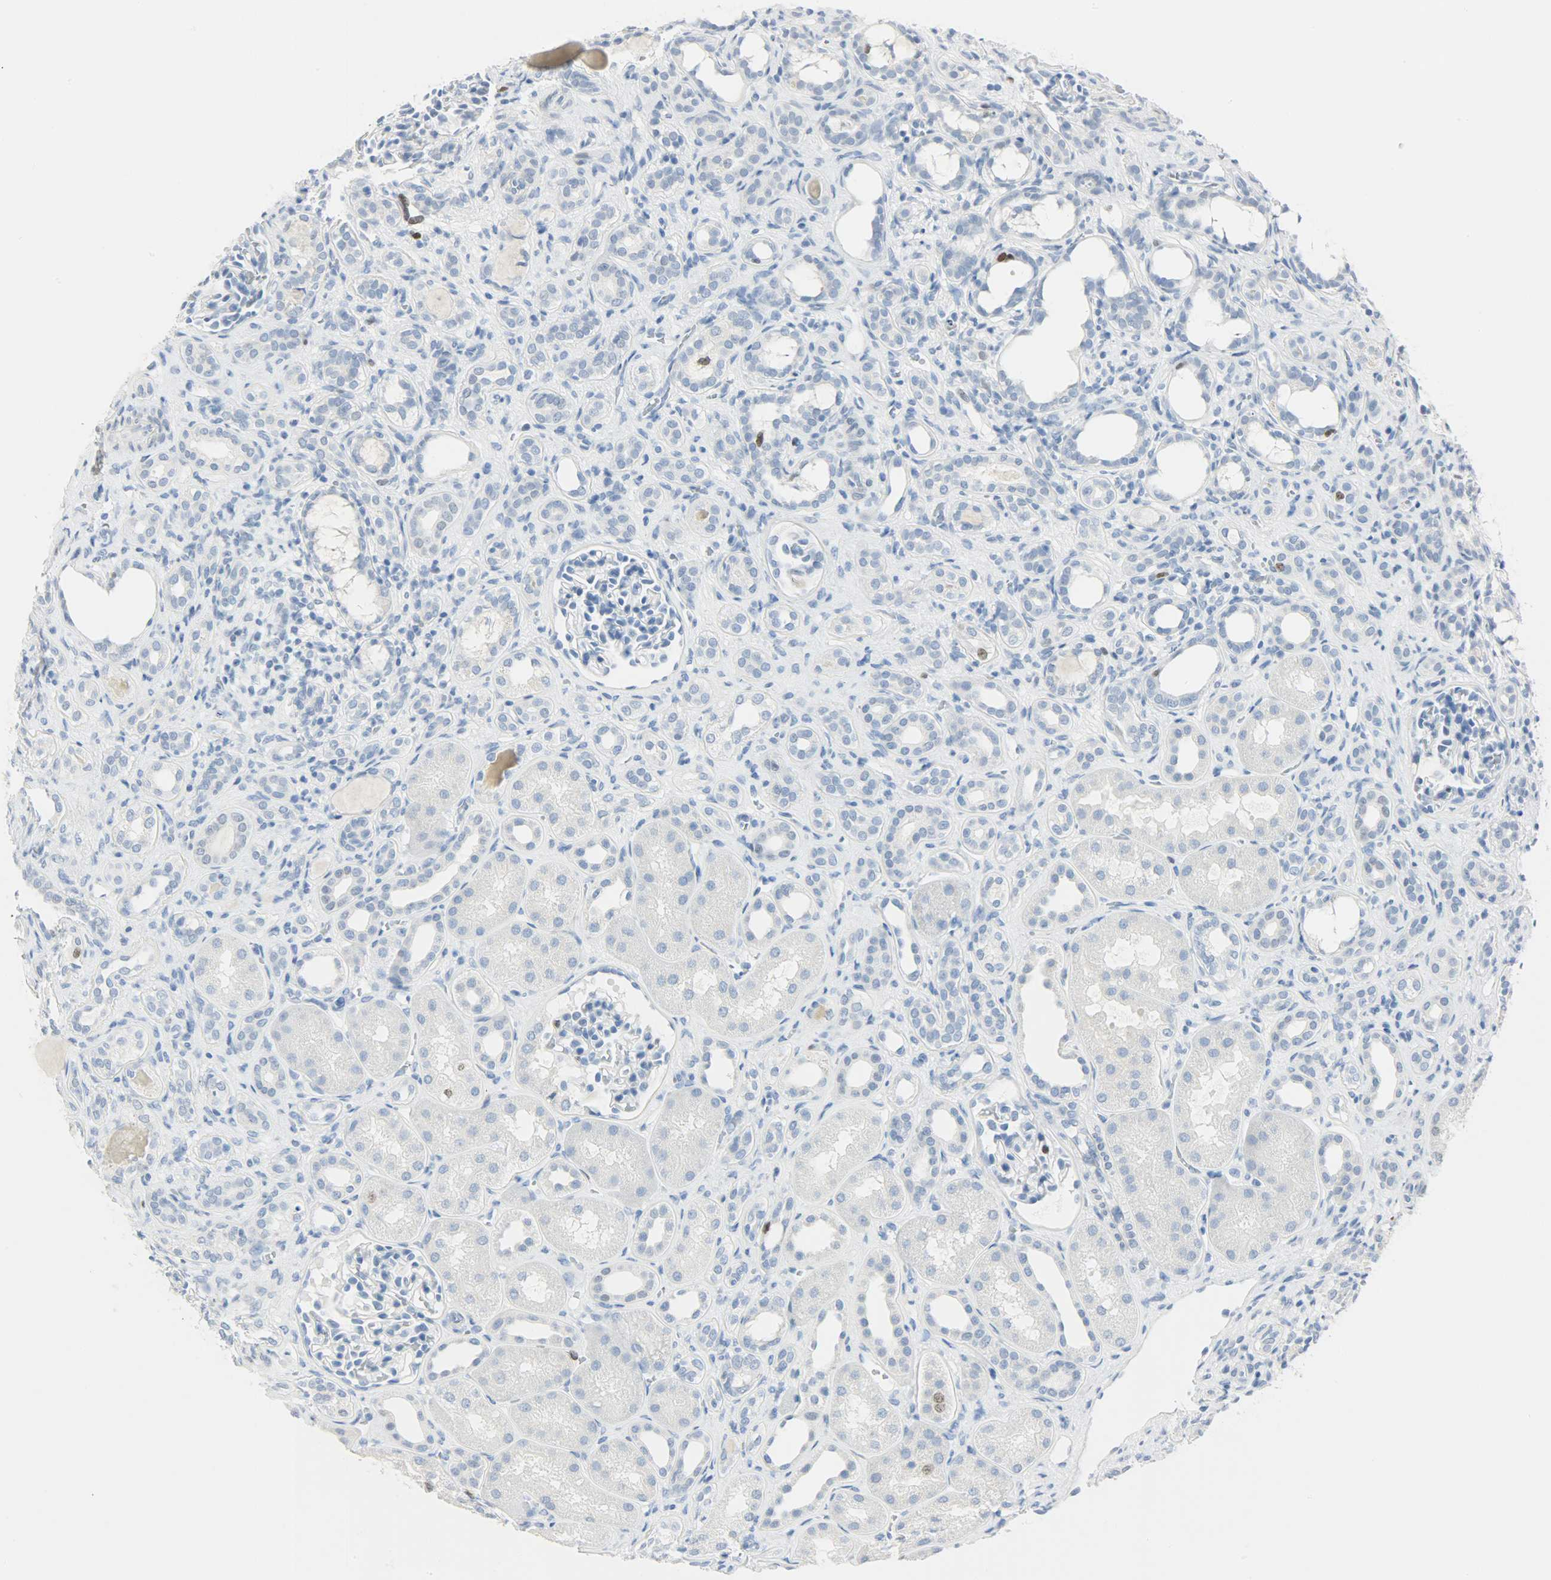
{"staining": {"intensity": "negative", "quantity": "none", "location": "none"}, "tissue": "kidney", "cell_type": "Cells in glomeruli", "image_type": "normal", "snomed": [{"axis": "morphology", "description": "Normal tissue, NOS"}, {"axis": "topography", "description": "Kidney"}], "caption": "The IHC micrograph has no significant staining in cells in glomeruli of kidney. (Stains: DAB (3,3'-diaminobenzidine) immunohistochemistry (IHC) with hematoxylin counter stain, Microscopy: brightfield microscopy at high magnification).", "gene": "HELLS", "patient": {"sex": "male", "age": 7}}